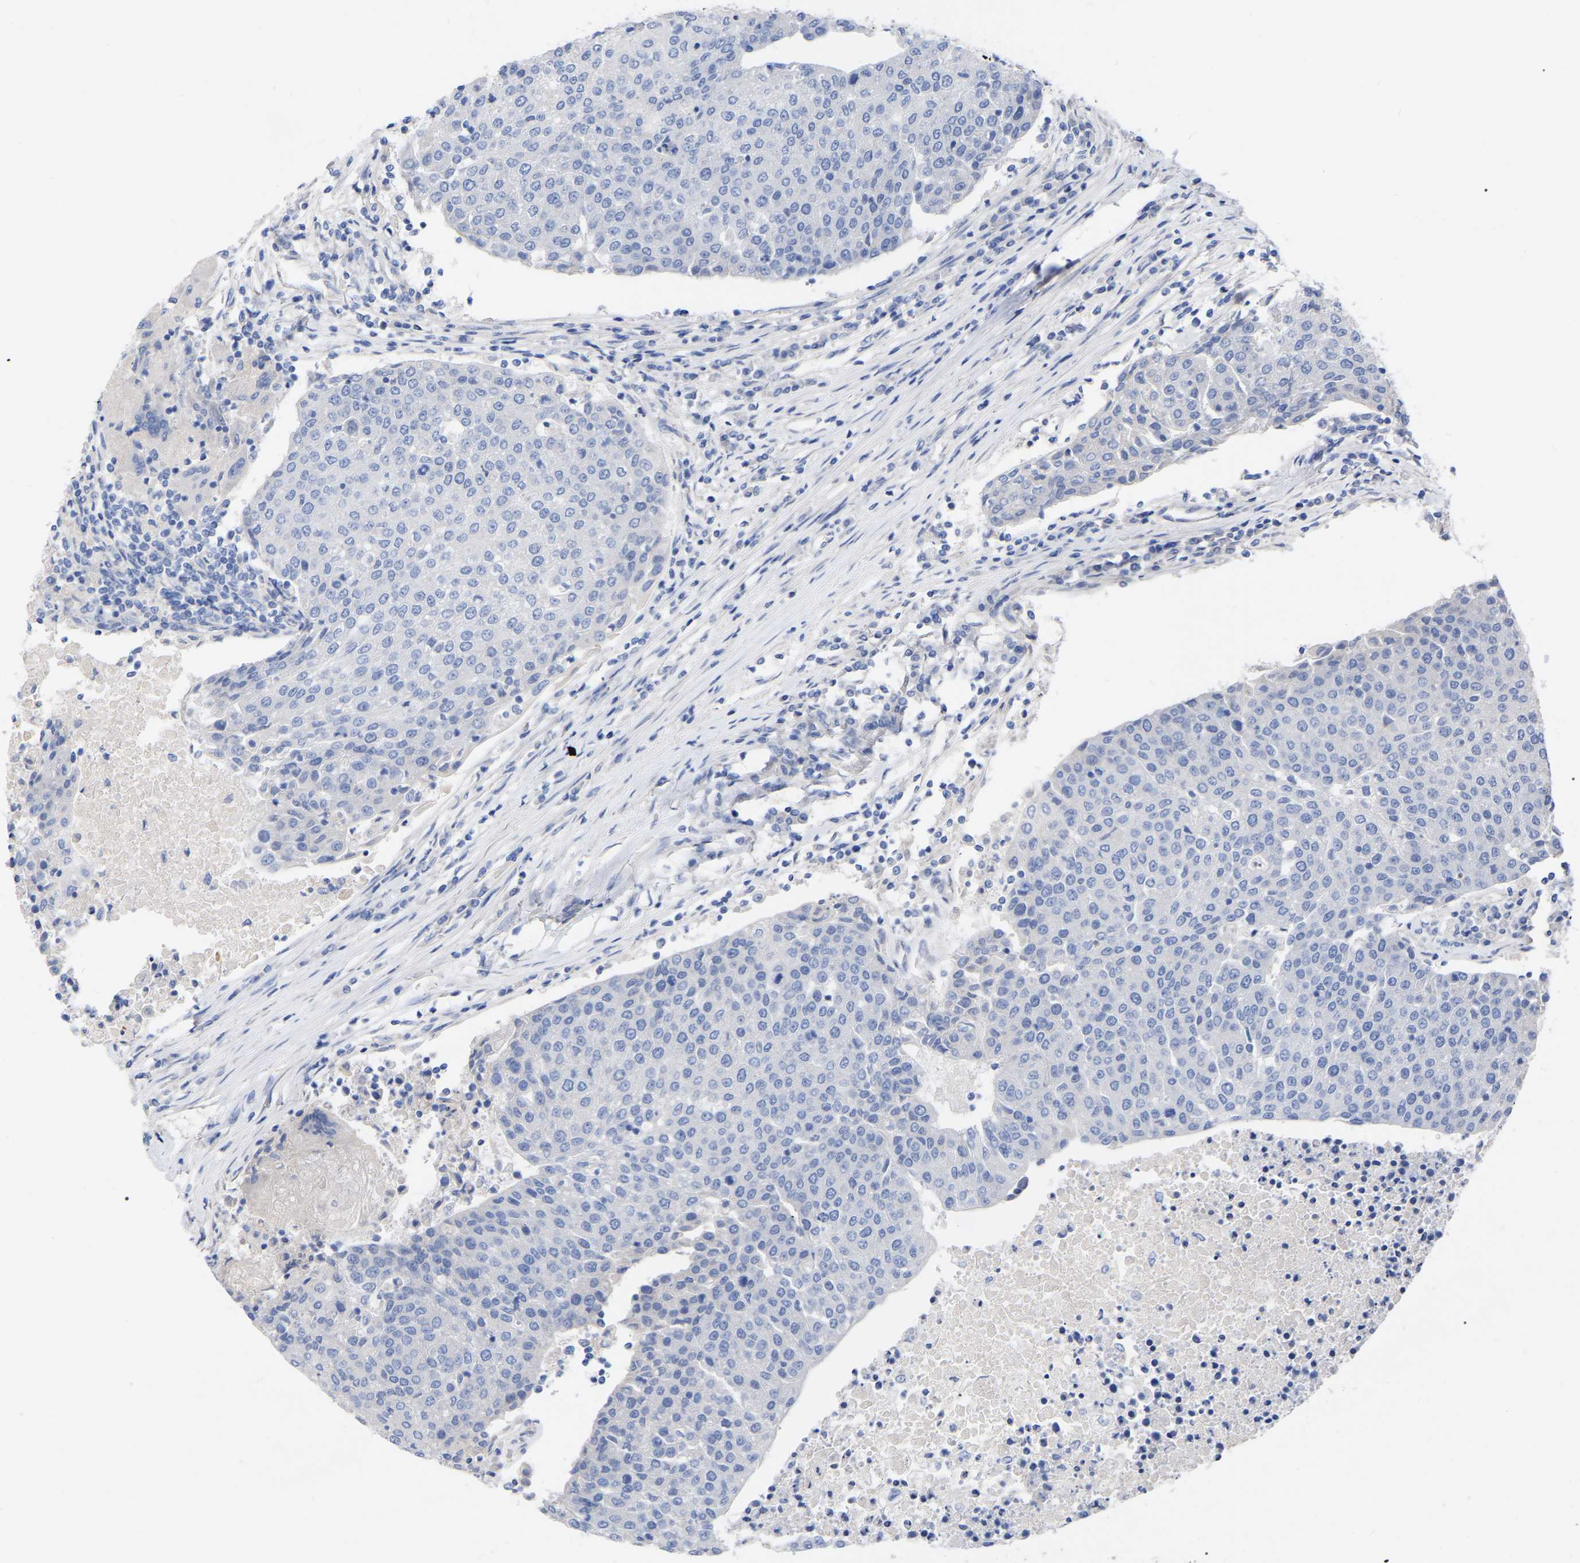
{"staining": {"intensity": "negative", "quantity": "none", "location": "none"}, "tissue": "urothelial cancer", "cell_type": "Tumor cells", "image_type": "cancer", "snomed": [{"axis": "morphology", "description": "Urothelial carcinoma, High grade"}, {"axis": "topography", "description": "Urinary bladder"}], "caption": "The histopathology image exhibits no staining of tumor cells in high-grade urothelial carcinoma. The staining was performed using DAB (3,3'-diaminobenzidine) to visualize the protein expression in brown, while the nuclei were stained in blue with hematoxylin (Magnification: 20x).", "gene": "HAPLN1", "patient": {"sex": "female", "age": 85}}